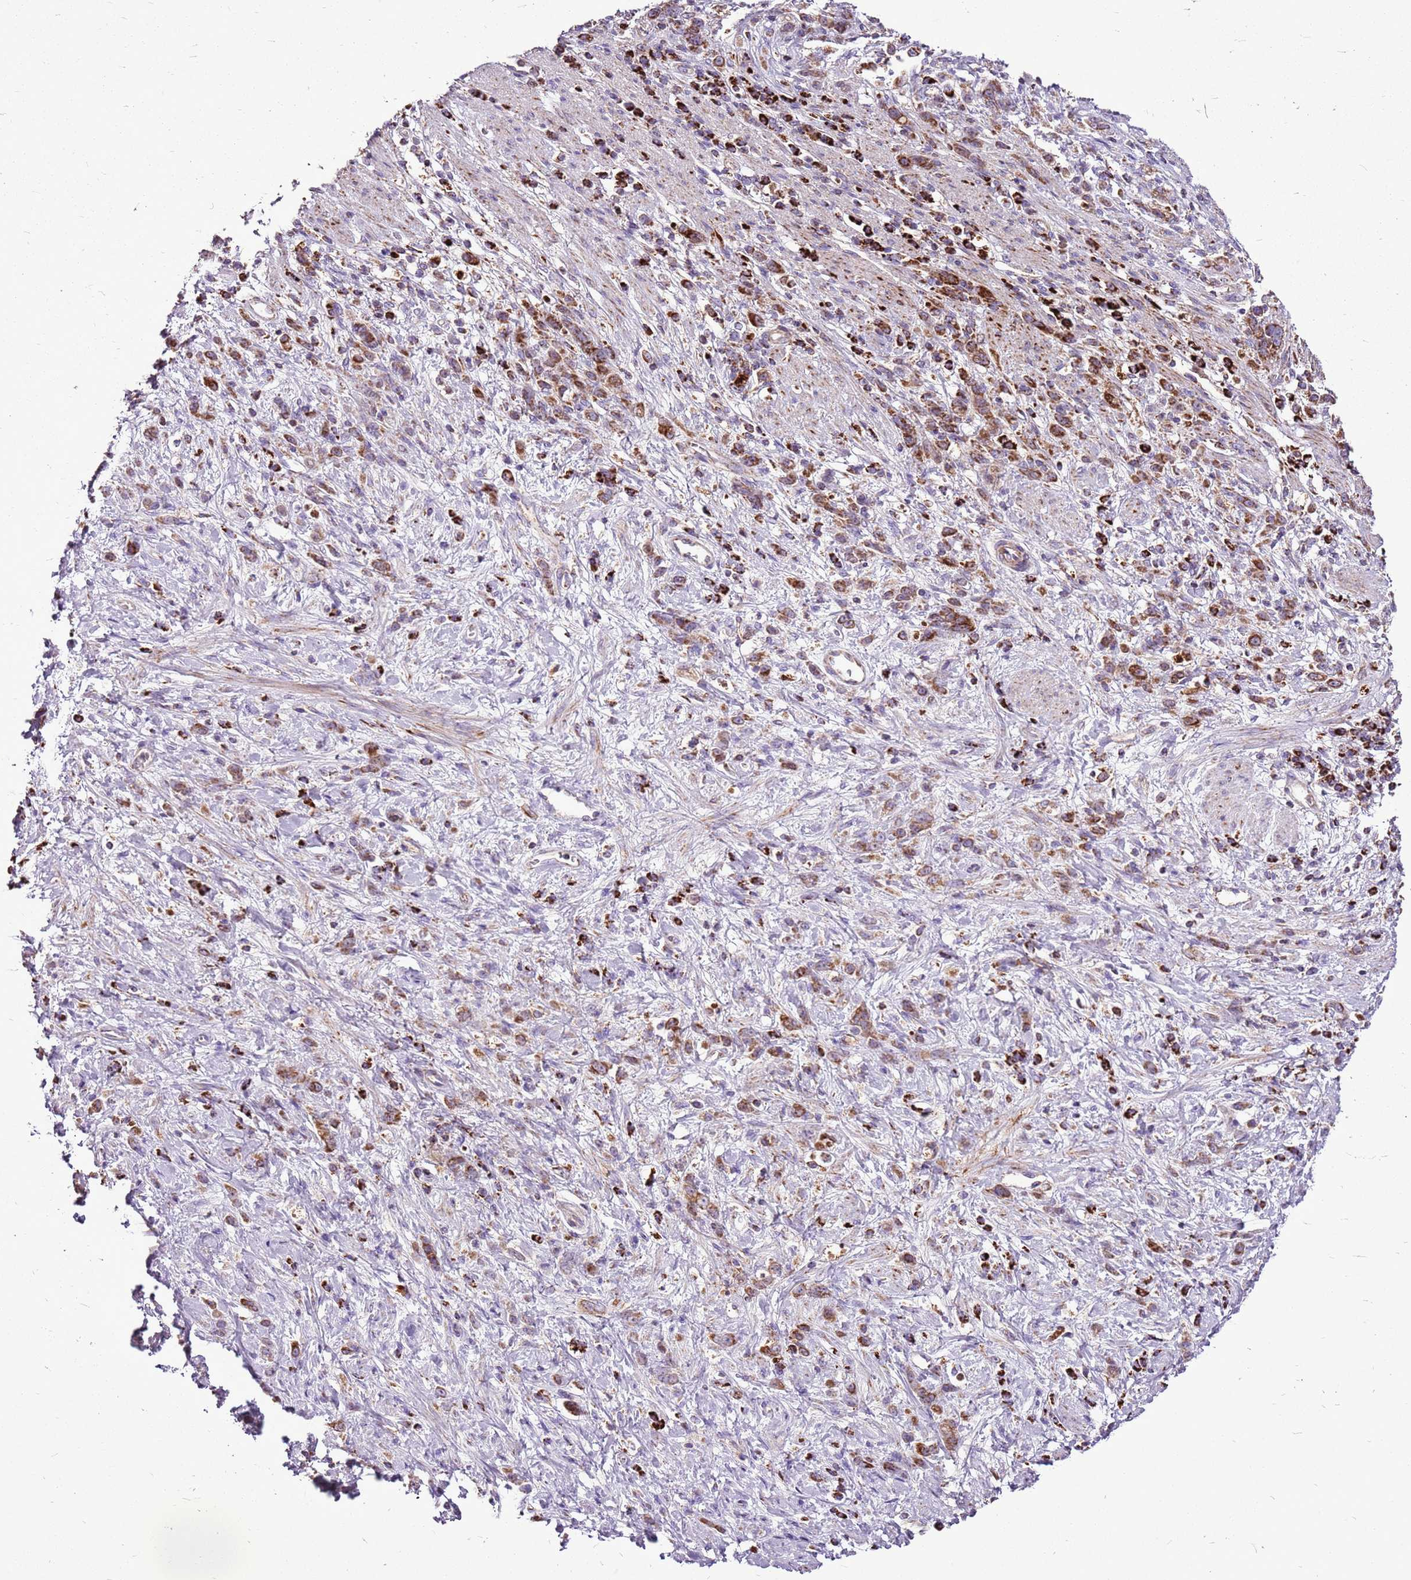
{"staining": {"intensity": "strong", "quantity": ">75%", "location": "cytoplasmic/membranous"}, "tissue": "stomach cancer", "cell_type": "Tumor cells", "image_type": "cancer", "snomed": [{"axis": "morphology", "description": "Adenocarcinoma, NOS"}, {"axis": "topography", "description": "Stomach"}], "caption": "Immunohistochemistry (DAB) staining of human stomach cancer (adenocarcinoma) displays strong cytoplasmic/membranous protein staining in approximately >75% of tumor cells. The protein is stained brown, and the nuclei are stained in blue (DAB (3,3'-diaminobenzidine) IHC with brightfield microscopy, high magnification).", "gene": "GCDH", "patient": {"sex": "female", "age": 60}}